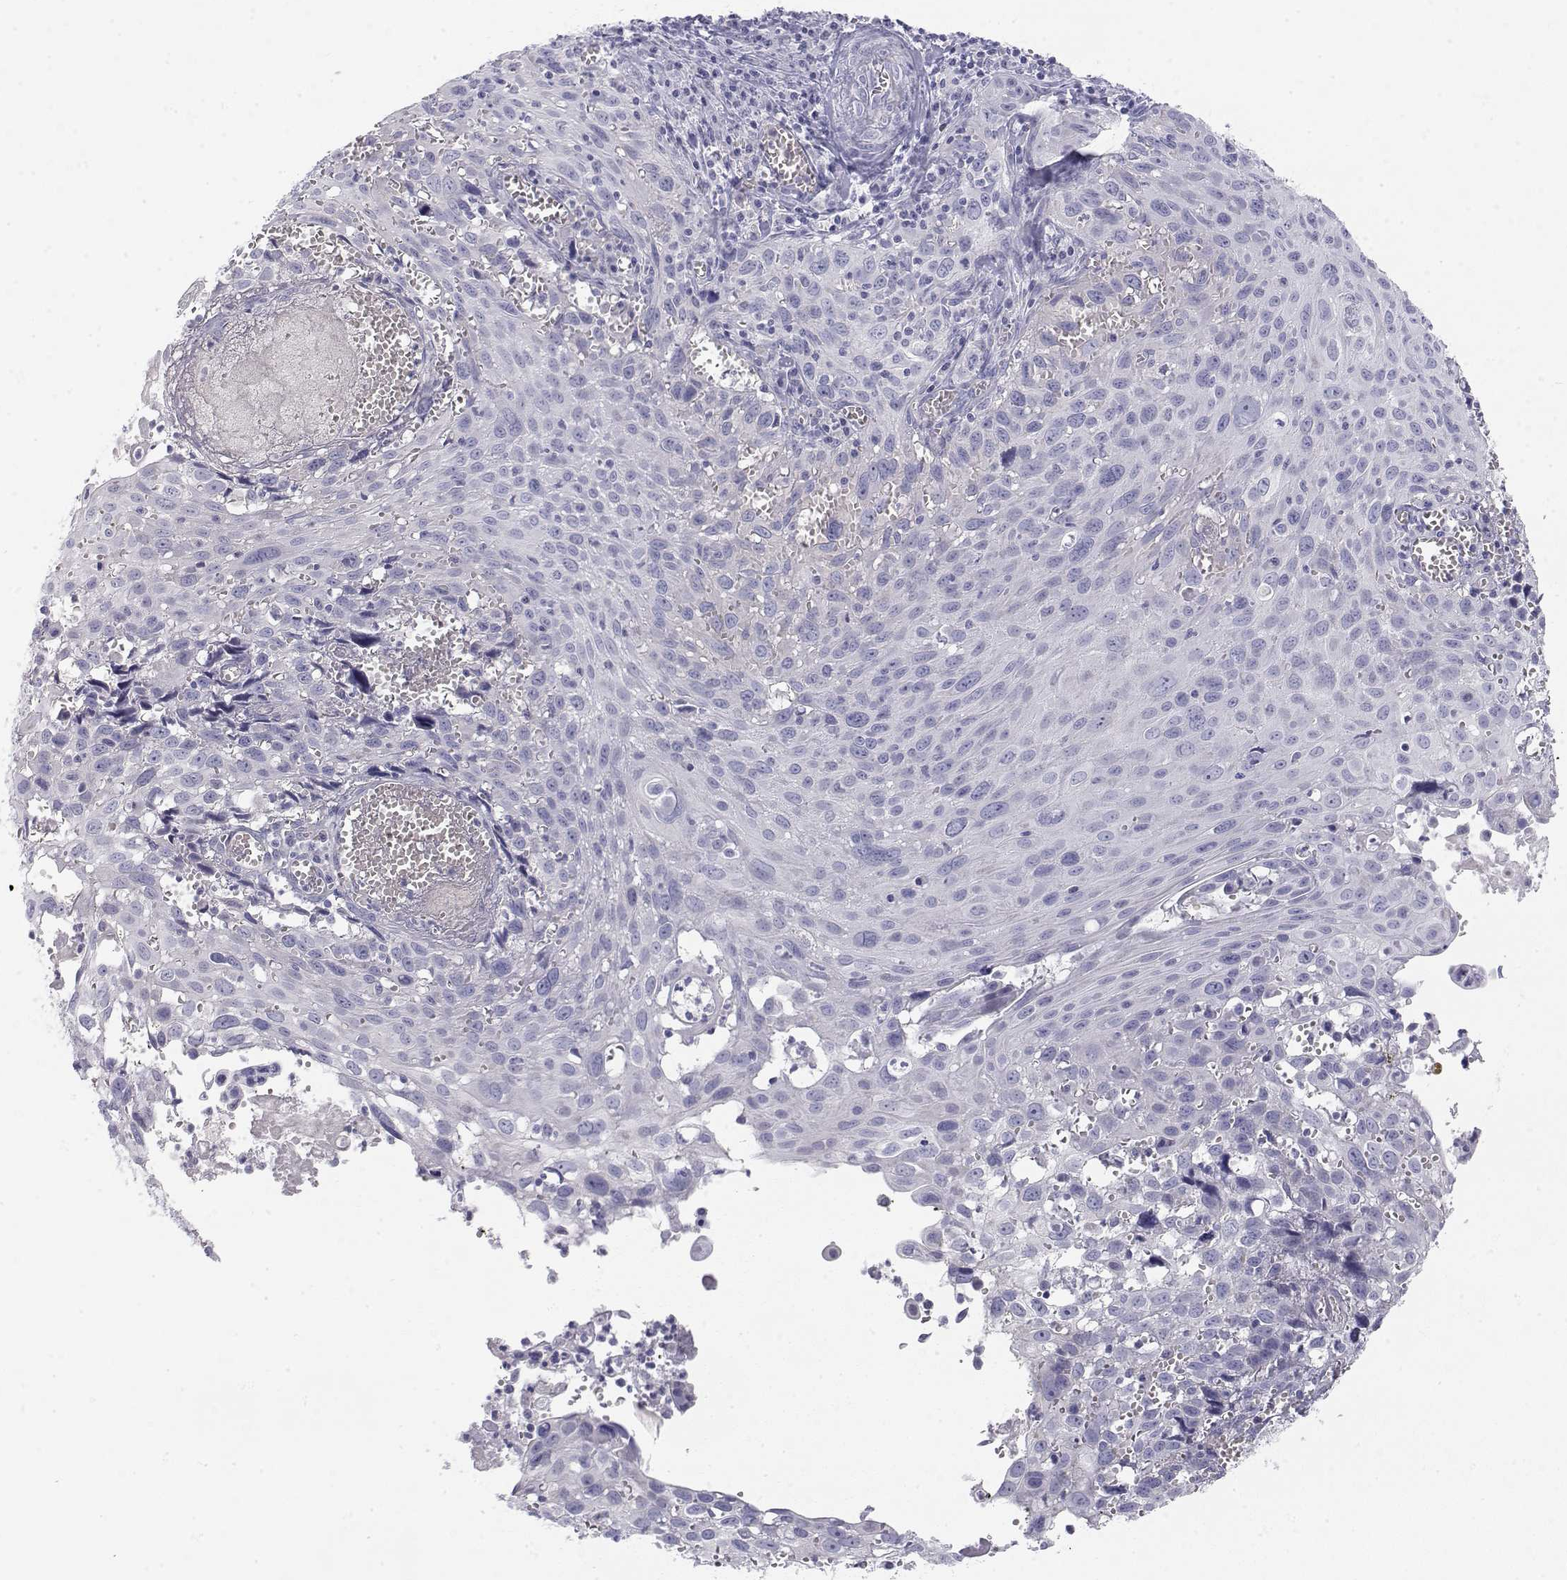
{"staining": {"intensity": "negative", "quantity": "none", "location": "none"}, "tissue": "cervical cancer", "cell_type": "Tumor cells", "image_type": "cancer", "snomed": [{"axis": "morphology", "description": "Squamous cell carcinoma, NOS"}, {"axis": "topography", "description": "Cervix"}], "caption": "Tumor cells show no significant protein staining in cervical cancer.", "gene": "MISP", "patient": {"sex": "female", "age": 38}}